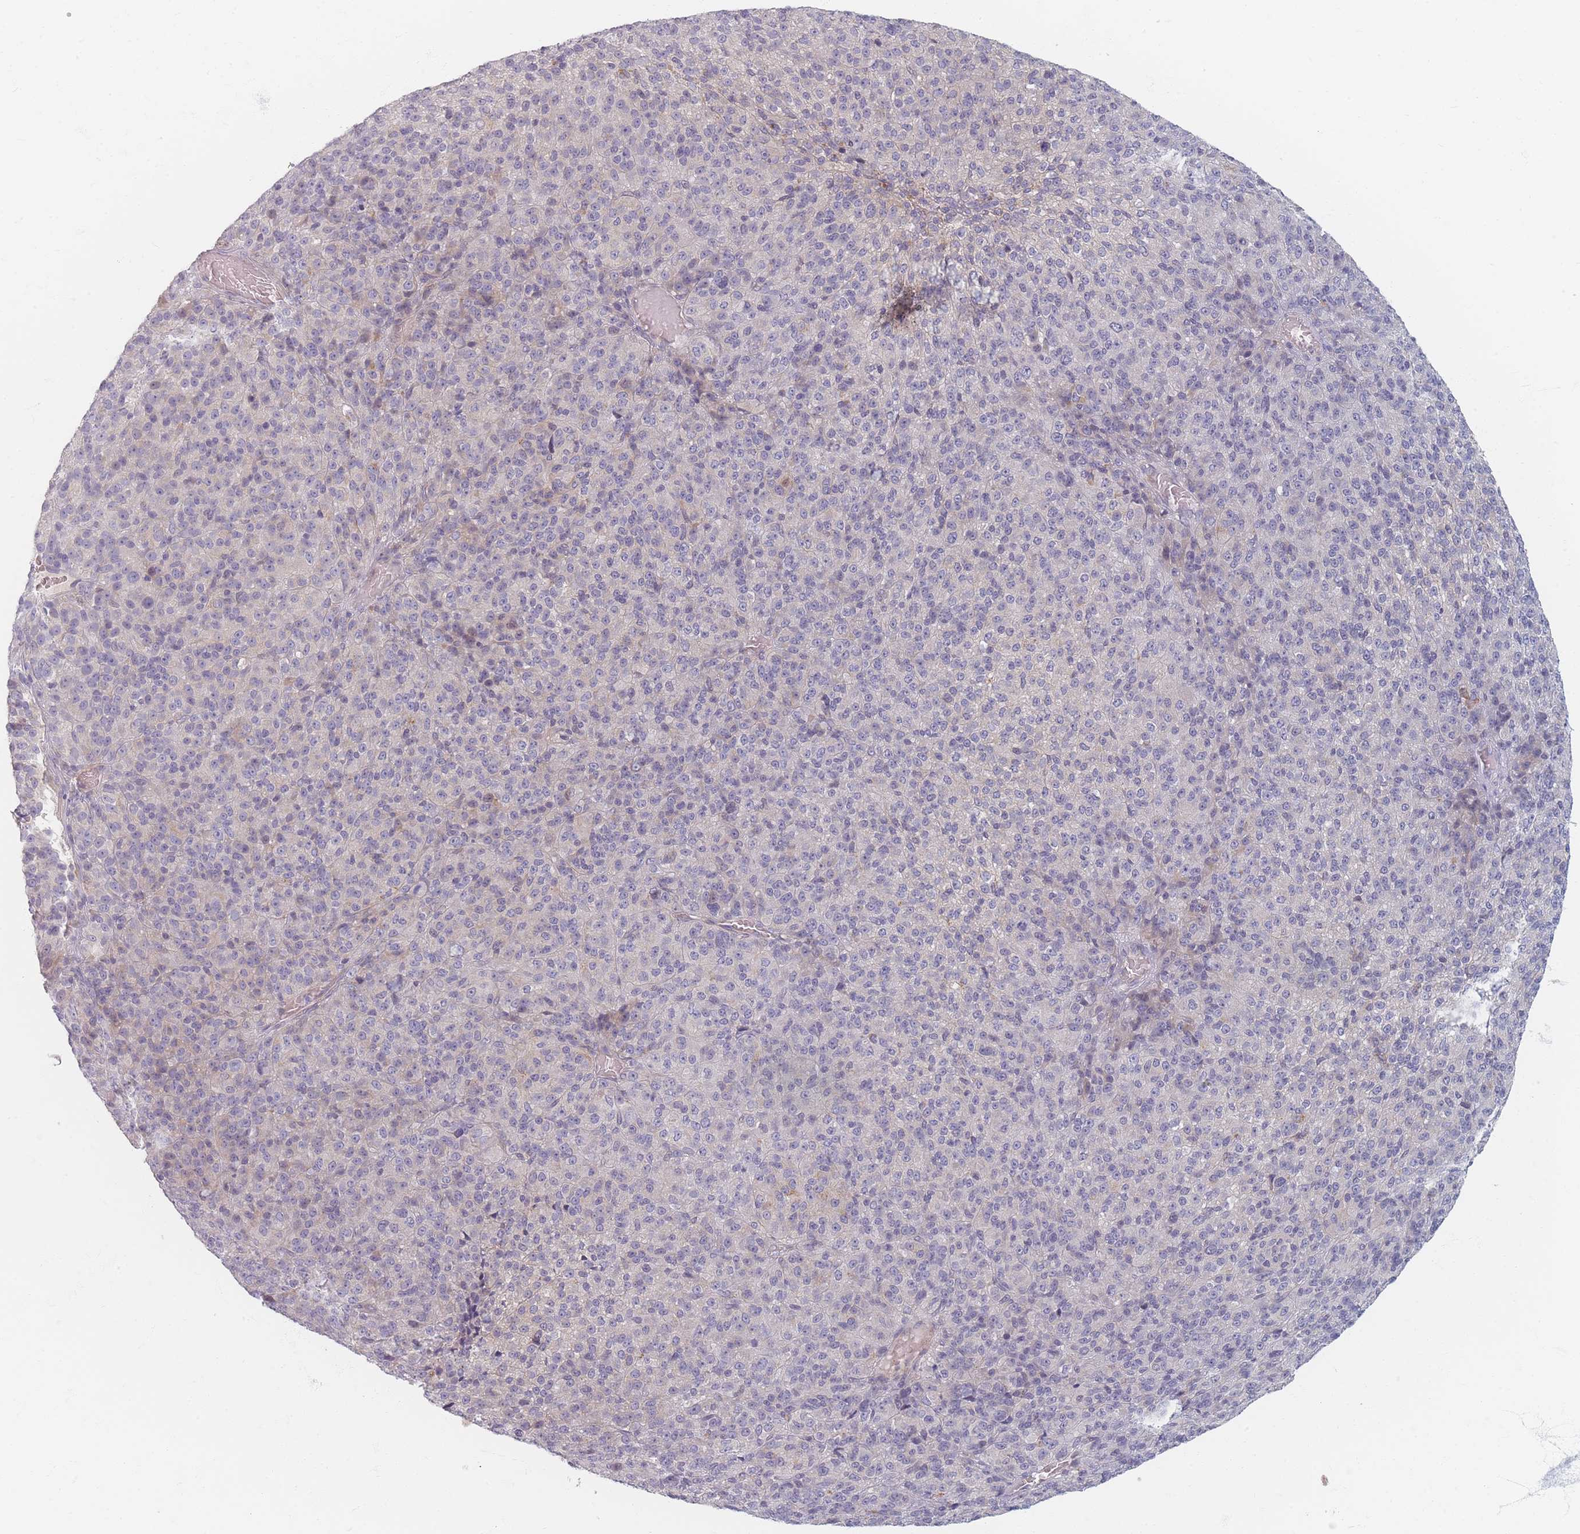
{"staining": {"intensity": "negative", "quantity": "none", "location": "none"}, "tissue": "melanoma", "cell_type": "Tumor cells", "image_type": "cancer", "snomed": [{"axis": "morphology", "description": "Malignant melanoma, Metastatic site"}, {"axis": "topography", "description": "Brain"}], "caption": "Immunohistochemistry (IHC) image of neoplastic tissue: melanoma stained with DAB (3,3'-diaminobenzidine) demonstrates no significant protein staining in tumor cells.", "gene": "TMOD1", "patient": {"sex": "female", "age": 56}}